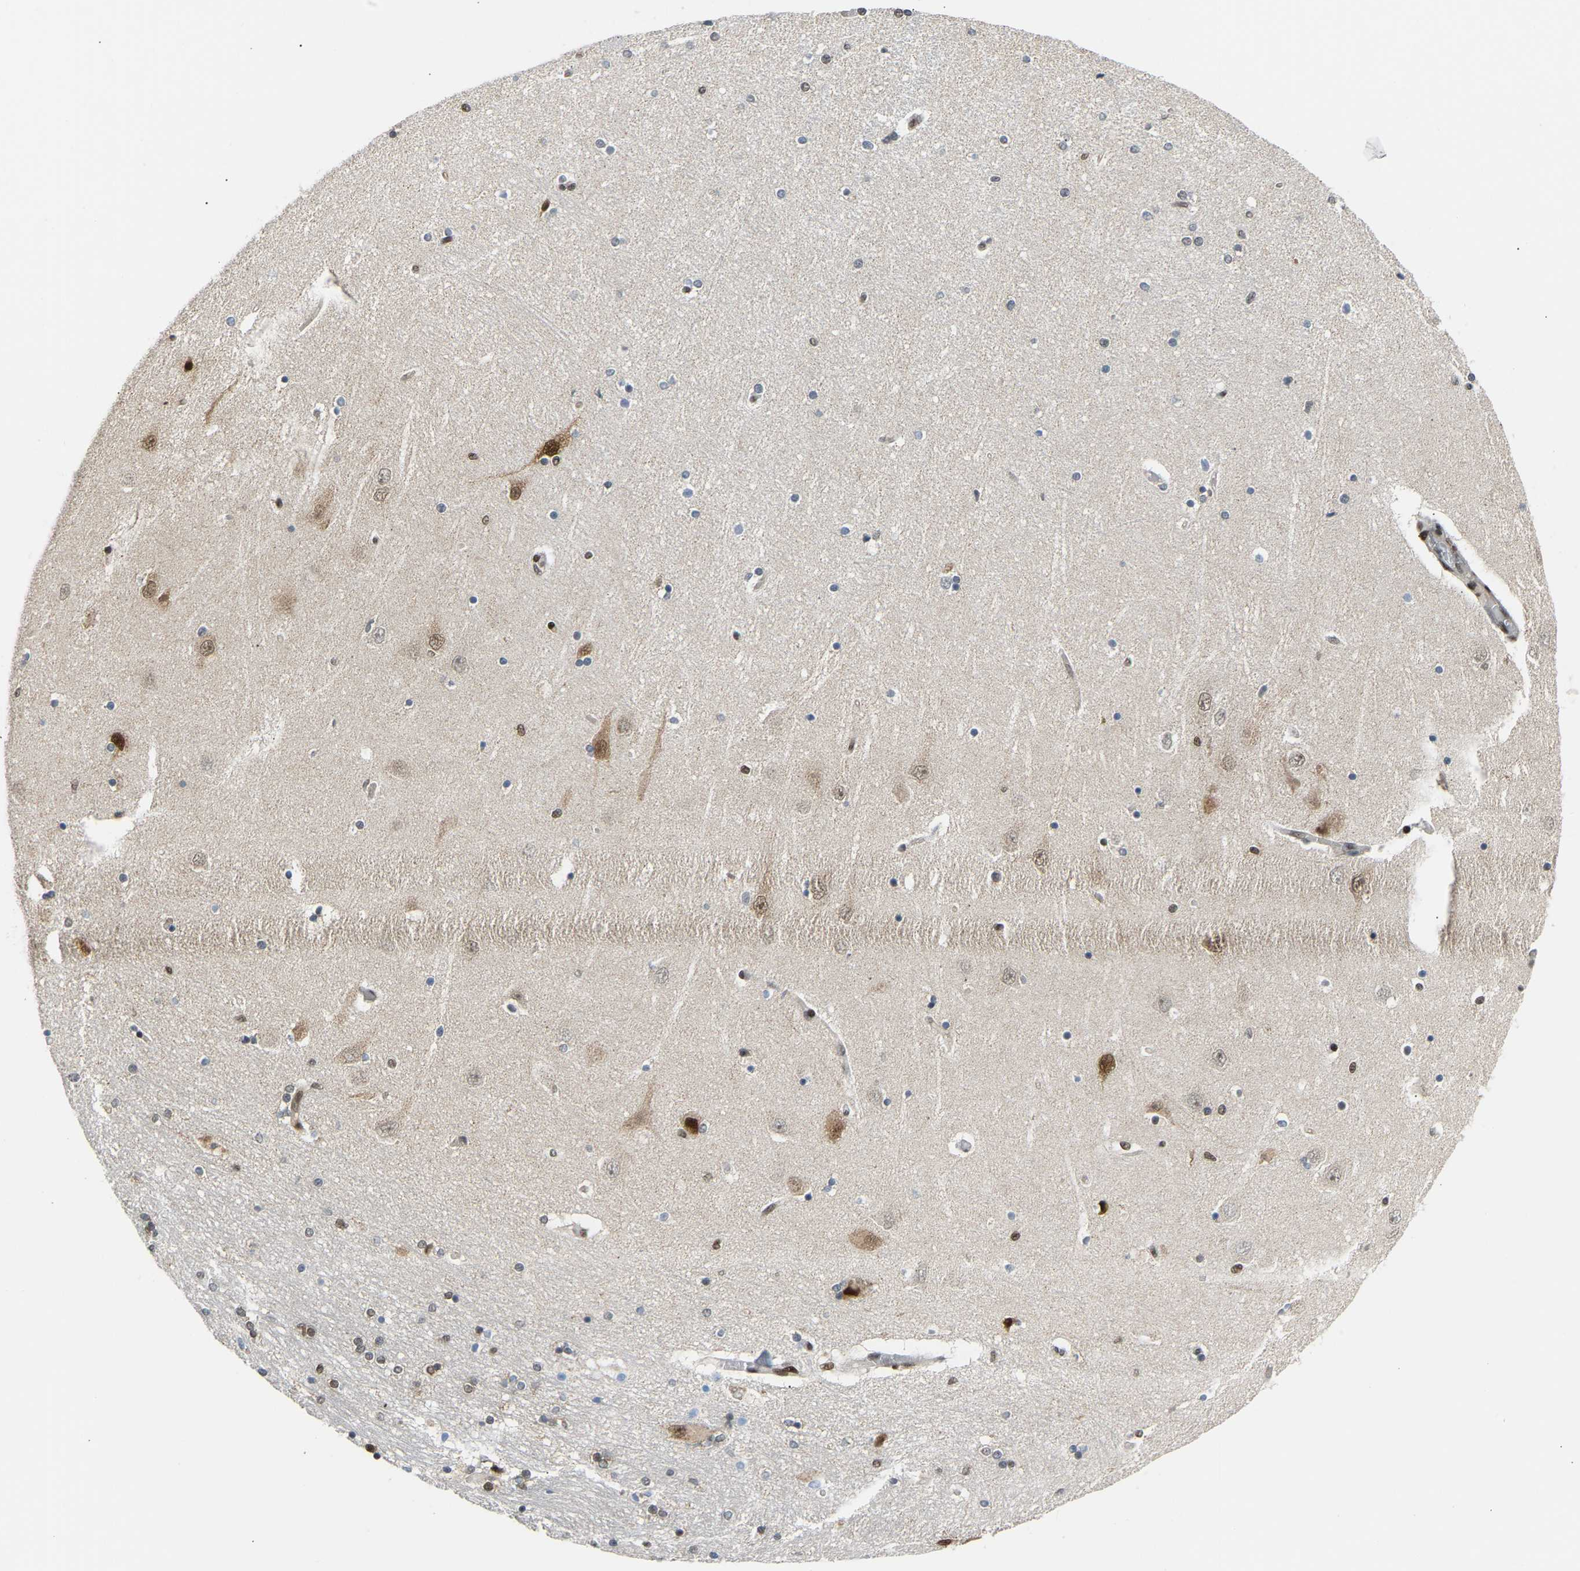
{"staining": {"intensity": "moderate", "quantity": "25%-75%", "location": "nuclear"}, "tissue": "hippocampus", "cell_type": "Glial cells", "image_type": "normal", "snomed": [{"axis": "morphology", "description": "Normal tissue, NOS"}, {"axis": "topography", "description": "Hippocampus"}], "caption": "This is a histology image of immunohistochemistry (IHC) staining of normal hippocampus, which shows moderate positivity in the nuclear of glial cells.", "gene": "SSBP2", "patient": {"sex": "female", "age": 54}}